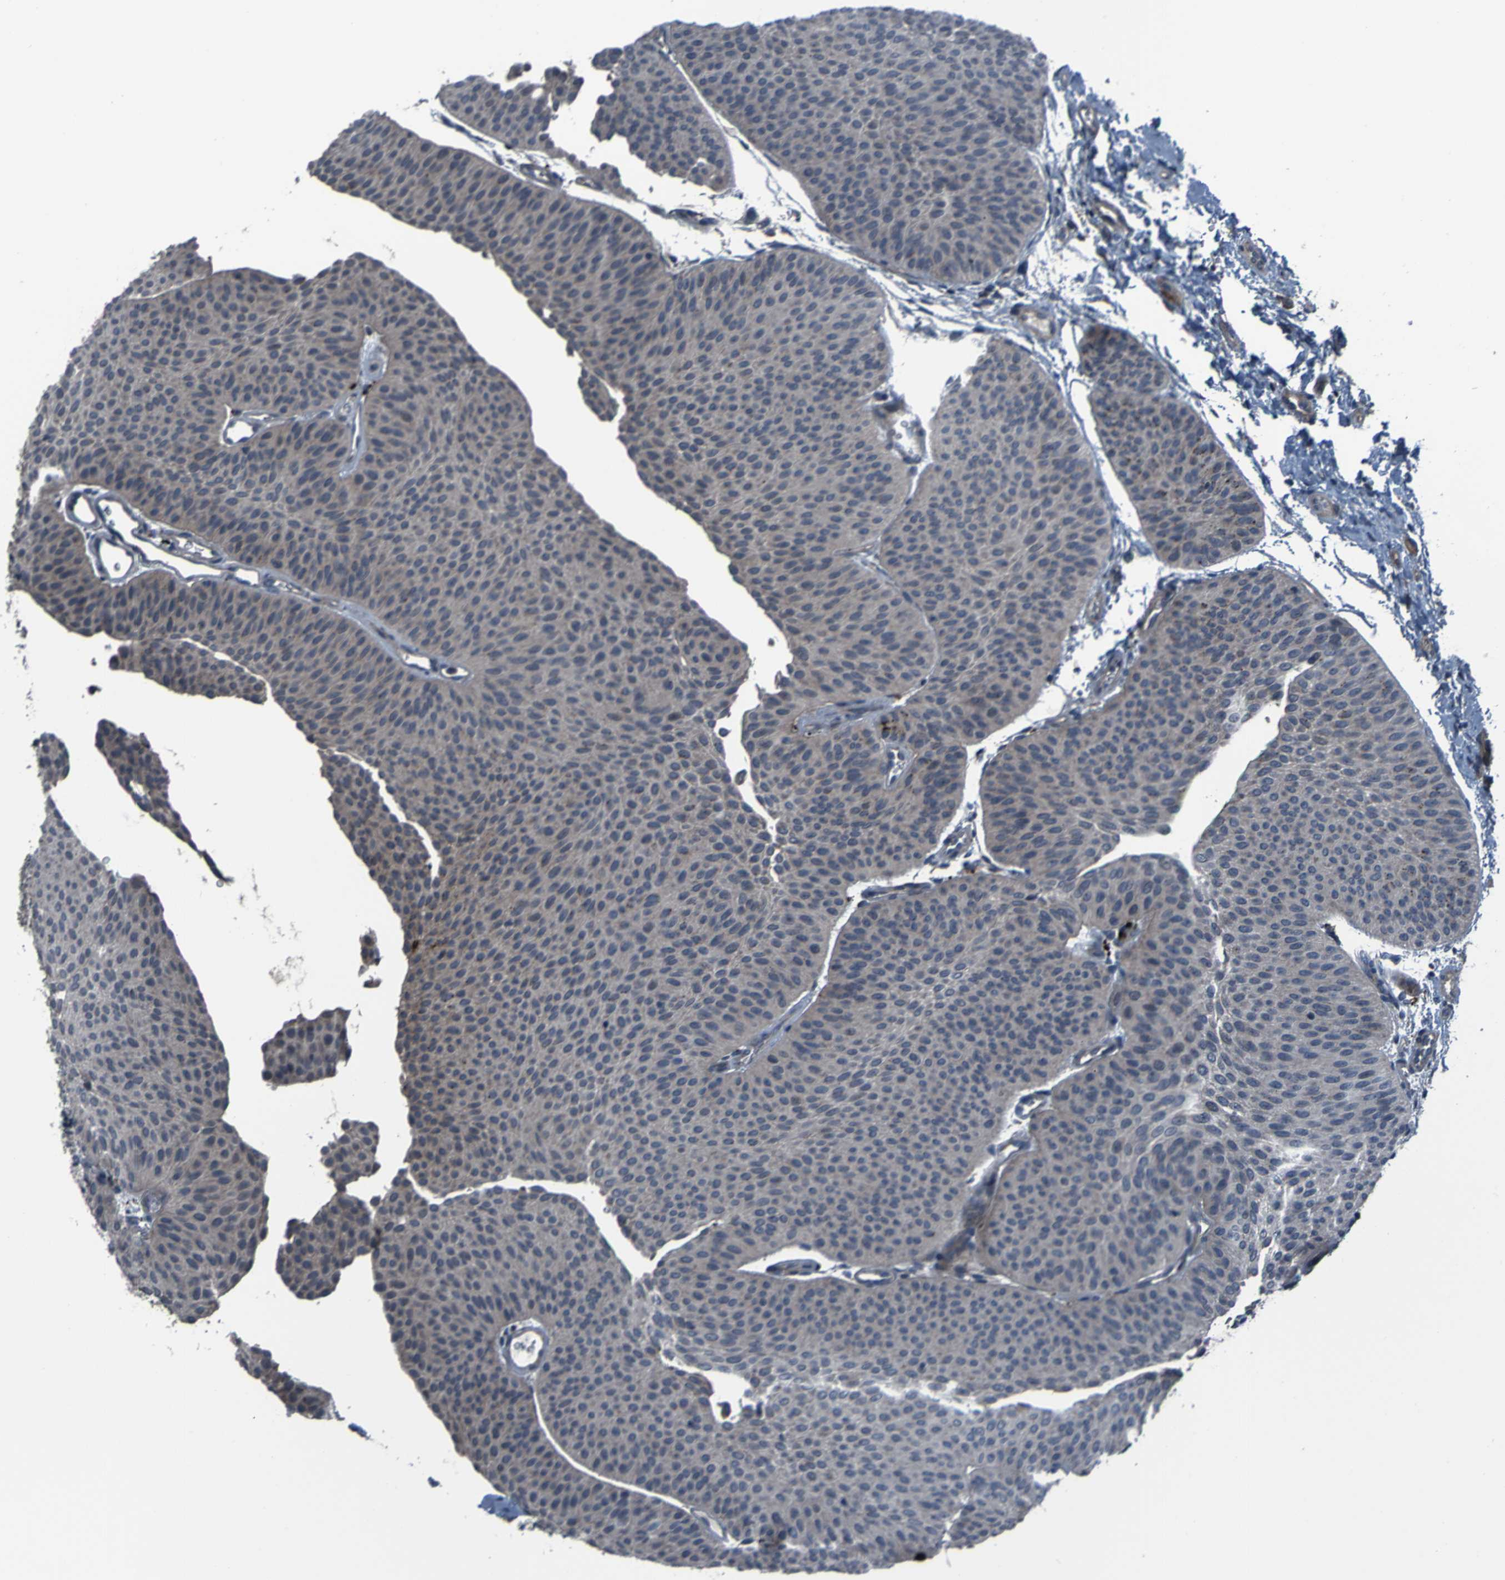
{"staining": {"intensity": "weak", "quantity": ">75%", "location": "cytoplasmic/membranous"}, "tissue": "urothelial cancer", "cell_type": "Tumor cells", "image_type": "cancer", "snomed": [{"axis": "morphology", "description": "Urothelial carcinoma, Low grade"}, {"axis": "topography", "description": "Urinary bladder"}], "caption": "About >75% of tumor cells in human urothelial cancer show weak cytoplasmic/membranous protein staining as visualized by brown immunohistochemical staining.", "gene": "OSTM1", "patient": {"sex": "female", "age": 60}}